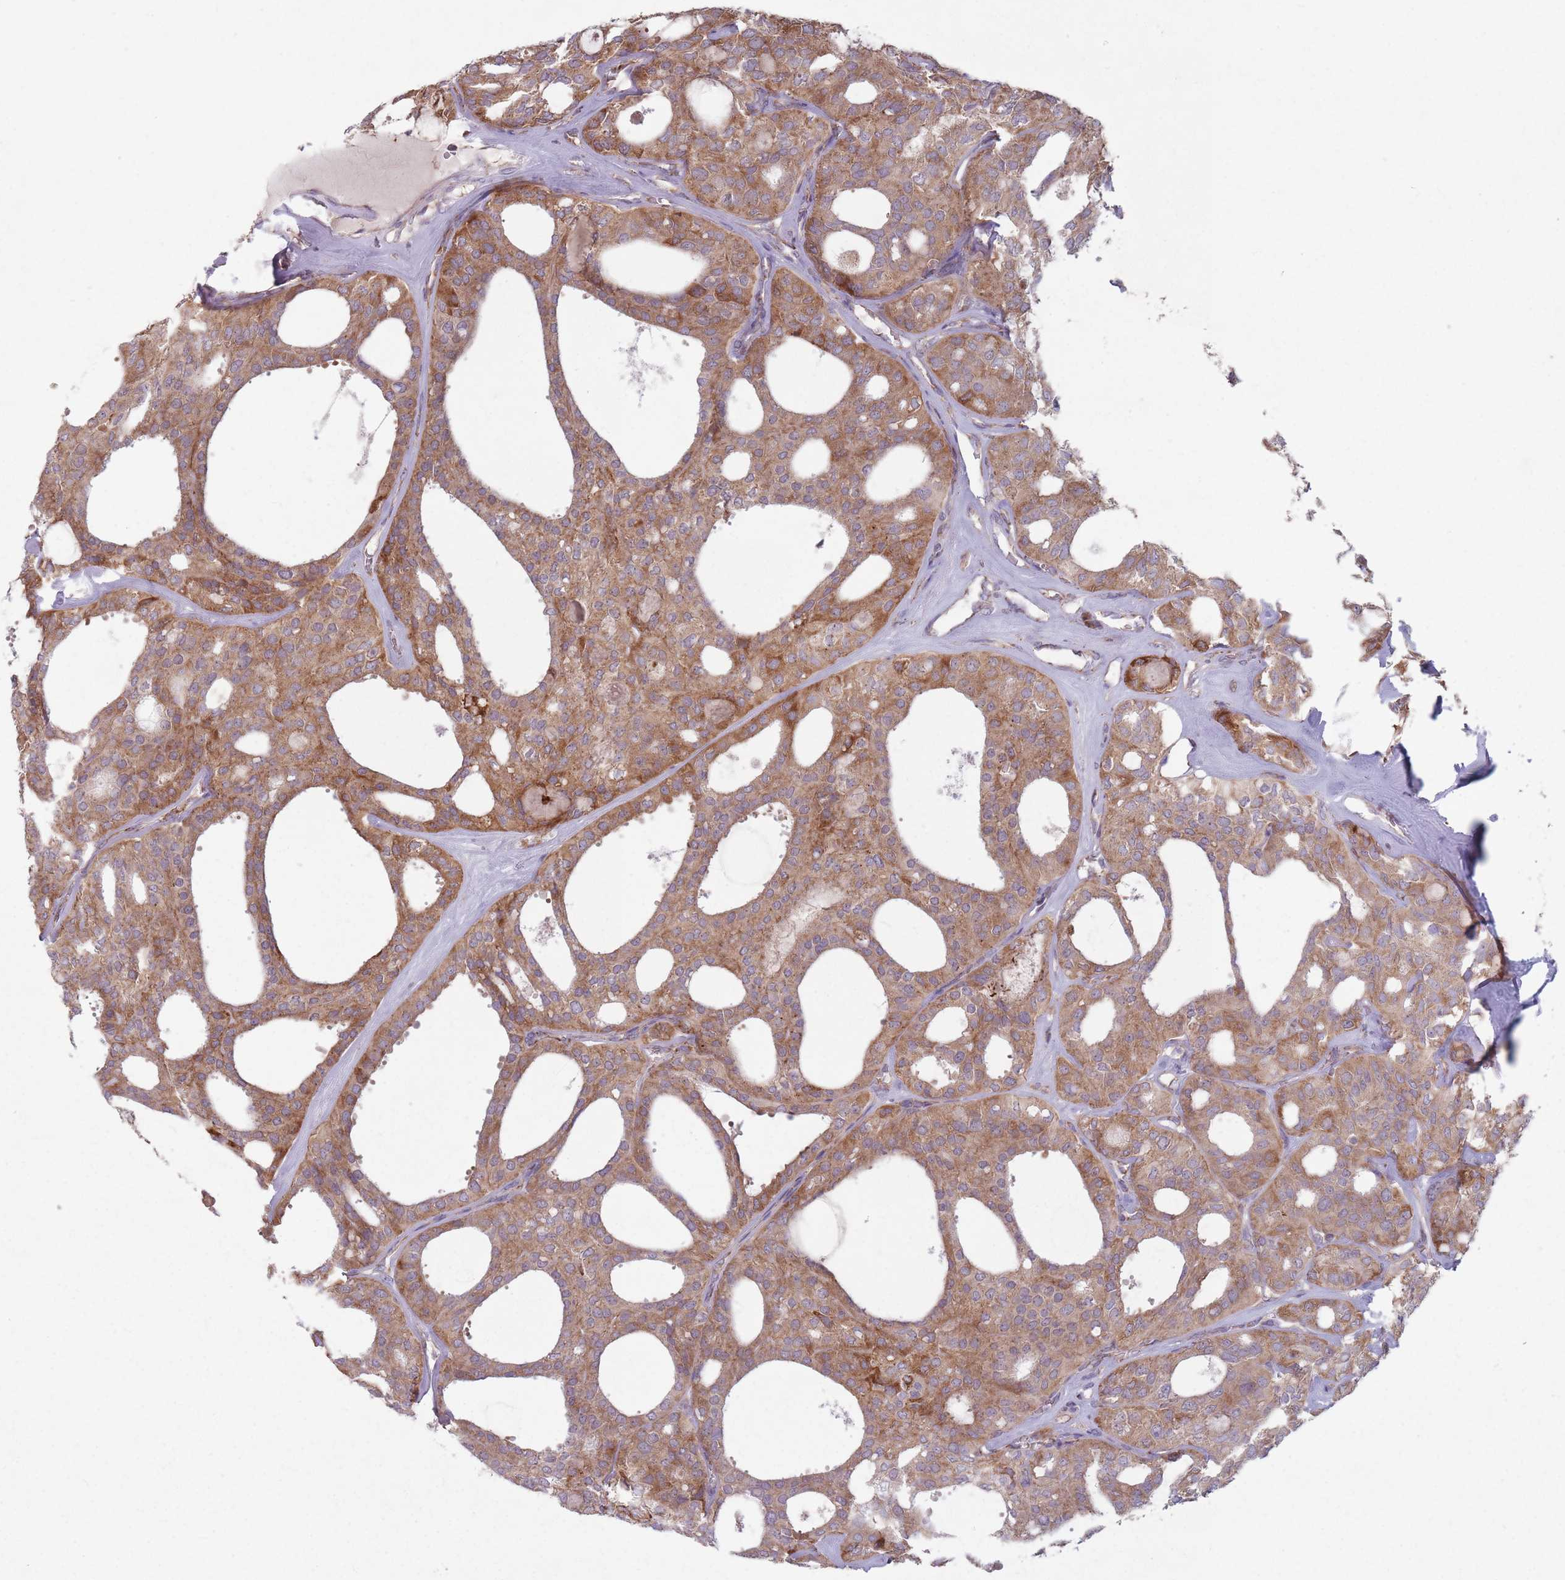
{"staining": {"intensity": "moderate", "quantity": ">75%", "location": "cytoplasmic/membranous"}, "tissue": "thyroid cancer", "cell_type": "Tumor cells", "image_type": "cancer", "snomed": [{"axis": "morphology", "description": "Follicular adenoma carcinoma, NOS"}, {"axis": "topography", "description": "Thyroid gland"}], "caption": "The photomicrograph reveals staining of thyroid cancer, revealing moderate cytoplasmic/membranous protein staining (brown color) within tumor cells.", "gene": "OR10Q1", "patient": {"sex": "male", "age": 75}}